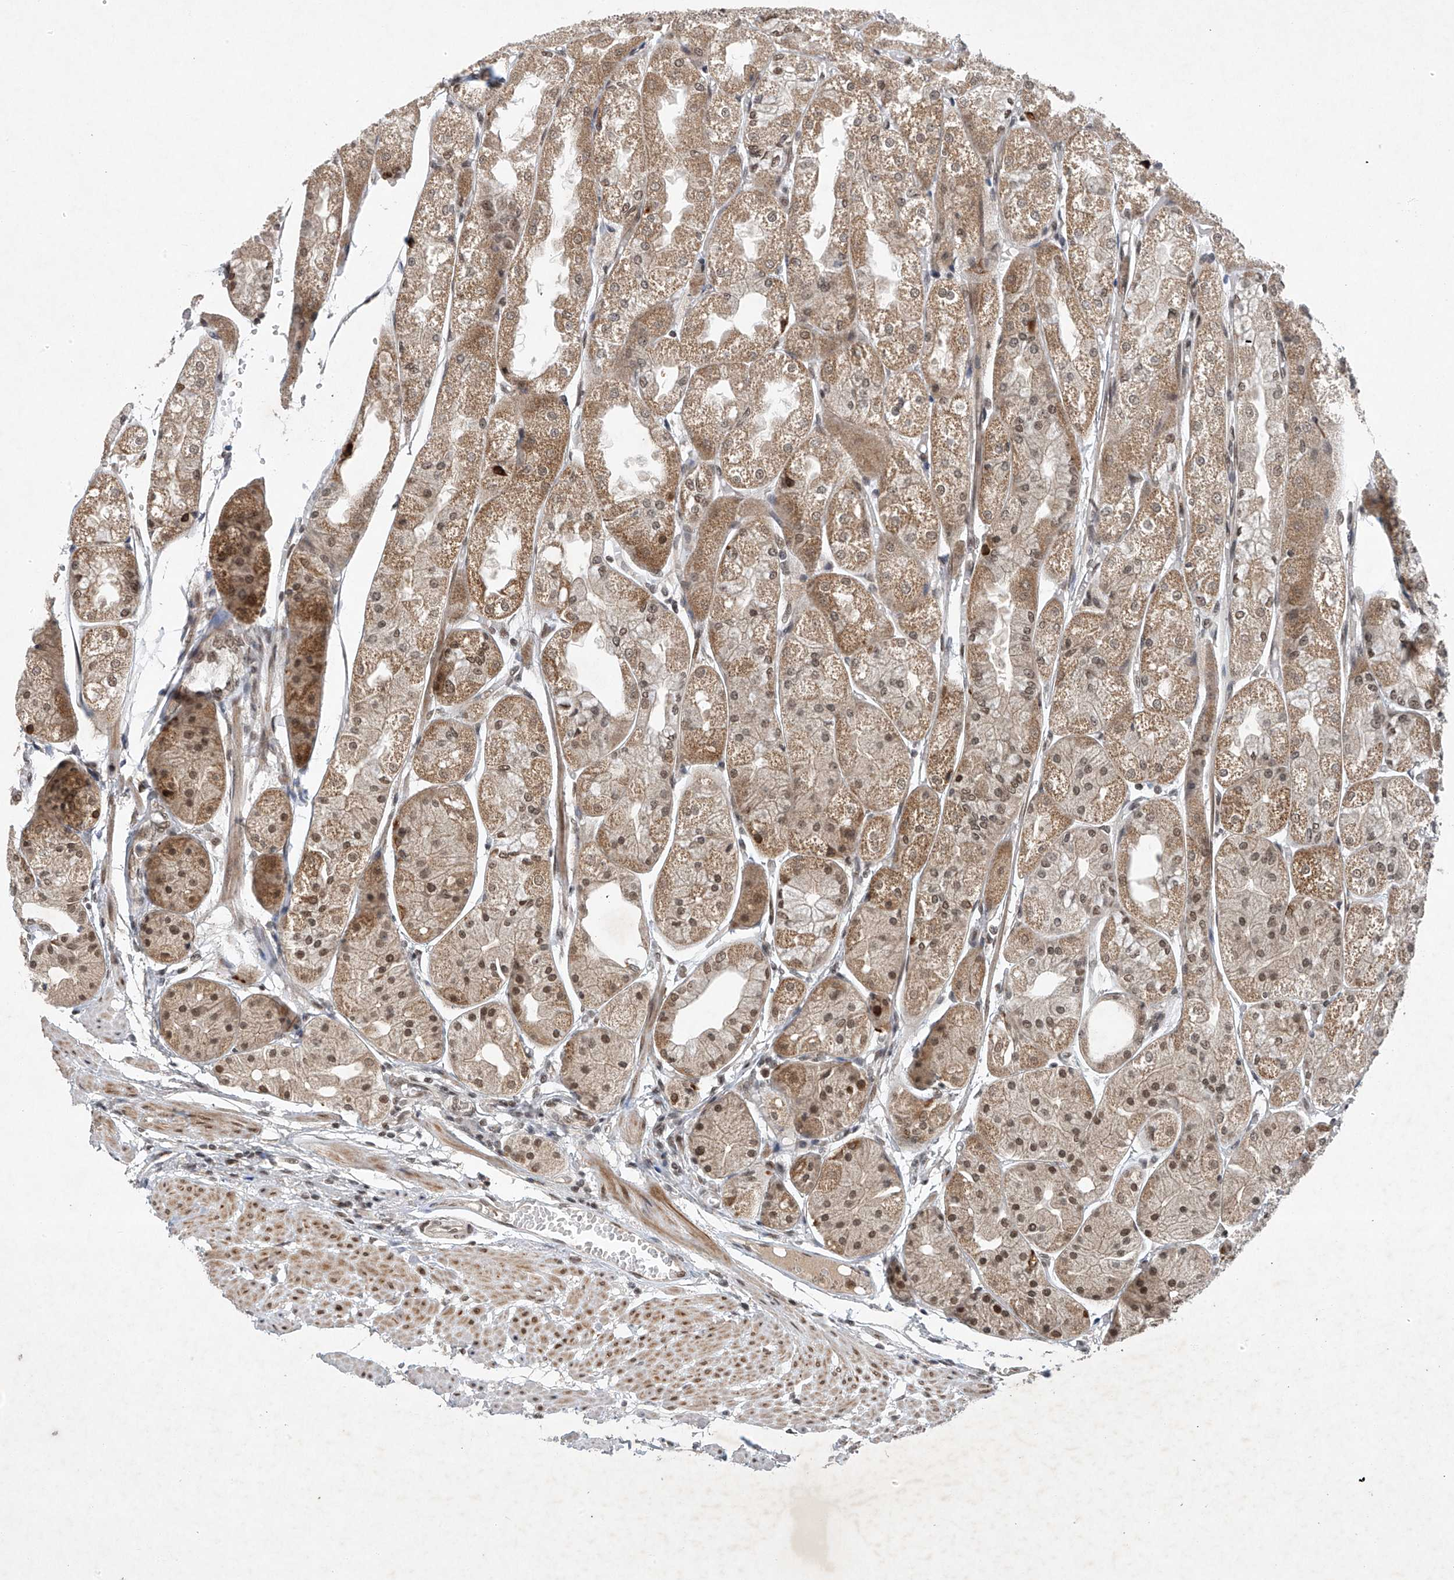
{"staining": {"intensity": "moderate", "quantity": ">75%", "location": "cytoplasmic/membranous,nuclear"}, "tissue": "stomach", "cell_type": "Glandular cells", "image_type": "normal", "snomed": [{"axis": "morphology", "description": "Normal tissue, NOS"}, {"axis": "topography", "description": "Stomach, upper"}], "caption": "Immunohistochemical staining of benign stomach shows moderate cytoplasmic/membranous,nuclear protein expression in approximately >75% of glandular cells. The protein is stained brown, and the nuclei are stained in blue (DAB (3,3'-diaminobenzidine) IHC with brightfield microscopy, high magnification).", "gene": "TAF8", "patient": {"sex": "male", "age": 72}}